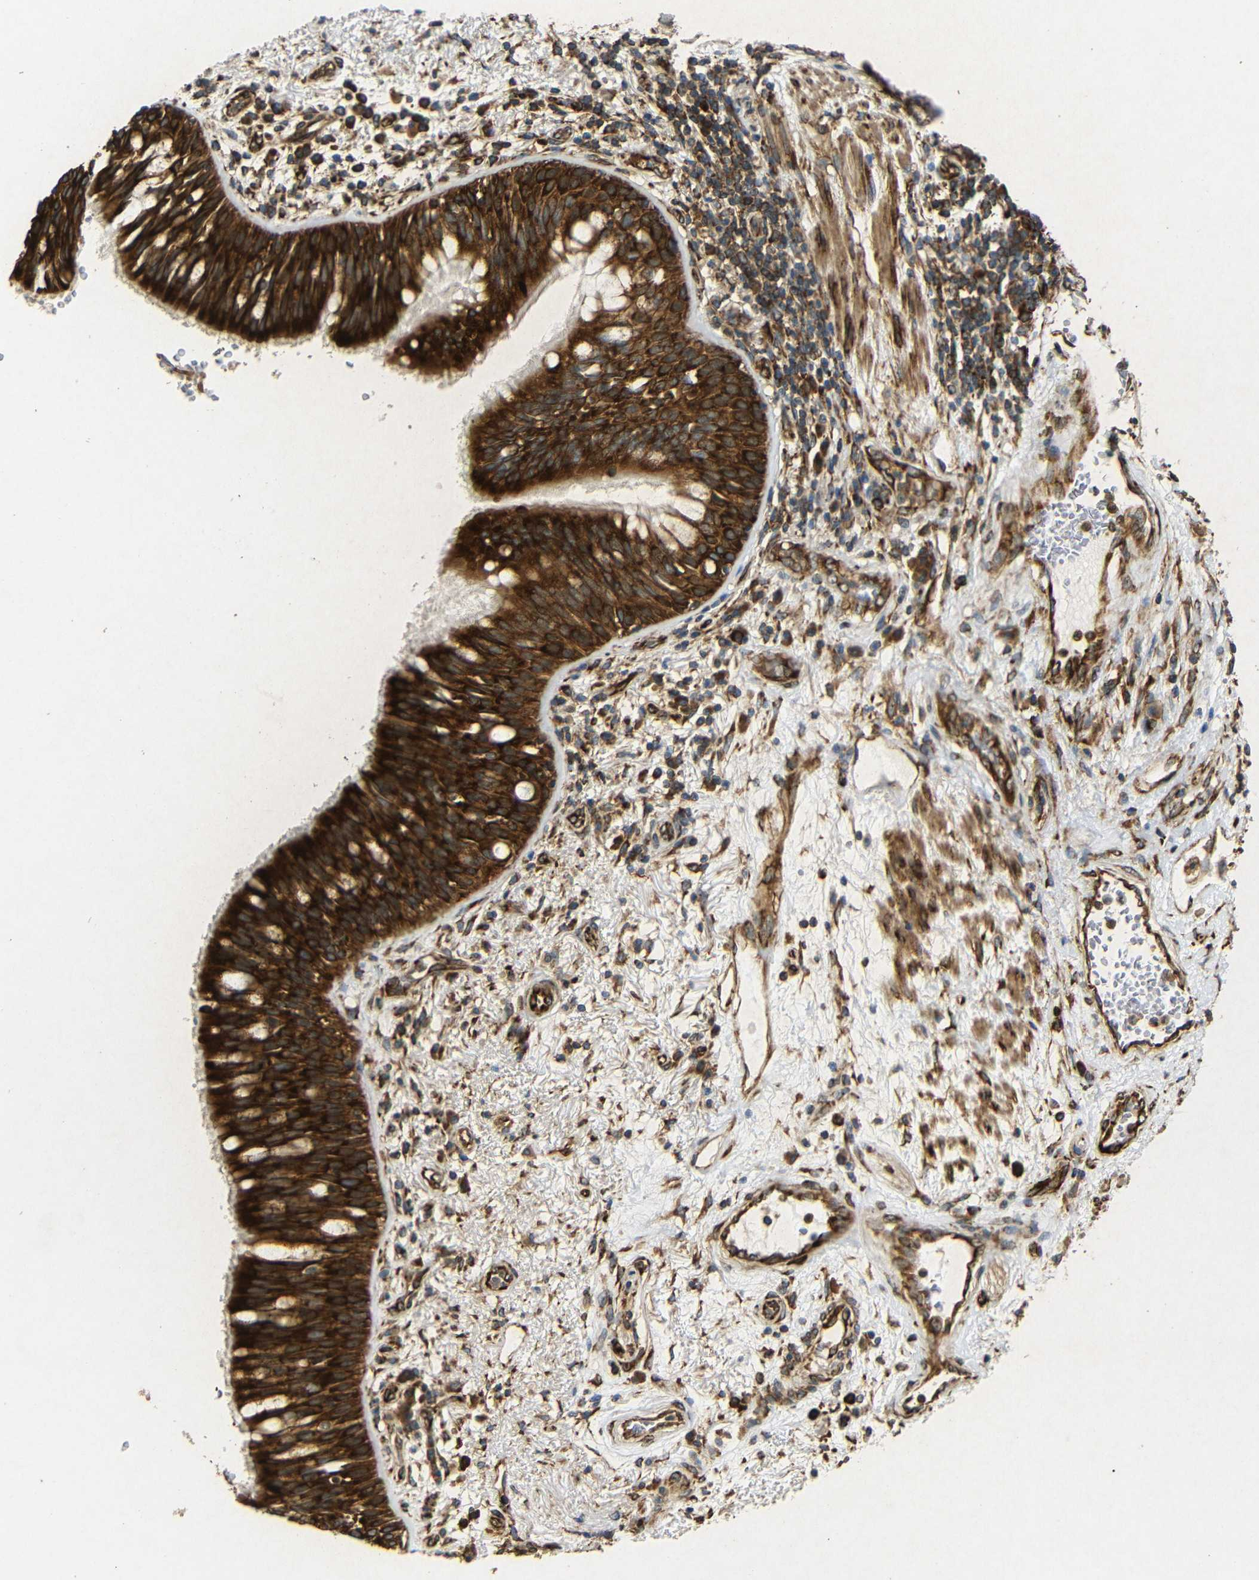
{"staining": {"intensity": "strong", "quantity": ">75%", "location": "cytoplasmic/membranous"}, "tissue": "bronchus", "cell_type": "Respiratory epithelial cells", "image_type": "normal", "snomed": [{"axis": "morphology", "description": "Normal tissue, NOS"}, {"axis": "morphology", "description": "Adenocarcinoma, NOS"}, {"axis": "morphology", "description": "Adenocarcinoma, metastatic, NOS"}, {"axis": "topography", "description": "Lymph node"}, {"axis": "topography", "description": "Bronchus"}, {"axis": "topography", "description": "Lung"}], "caption": "A brown stain shows strong cytoplasmic/membranous expression of a protein in respiratory epithelial cells of normal human bronchus.", "gene": "BTF3", "patient": {"sex": "female", "age": 54}}